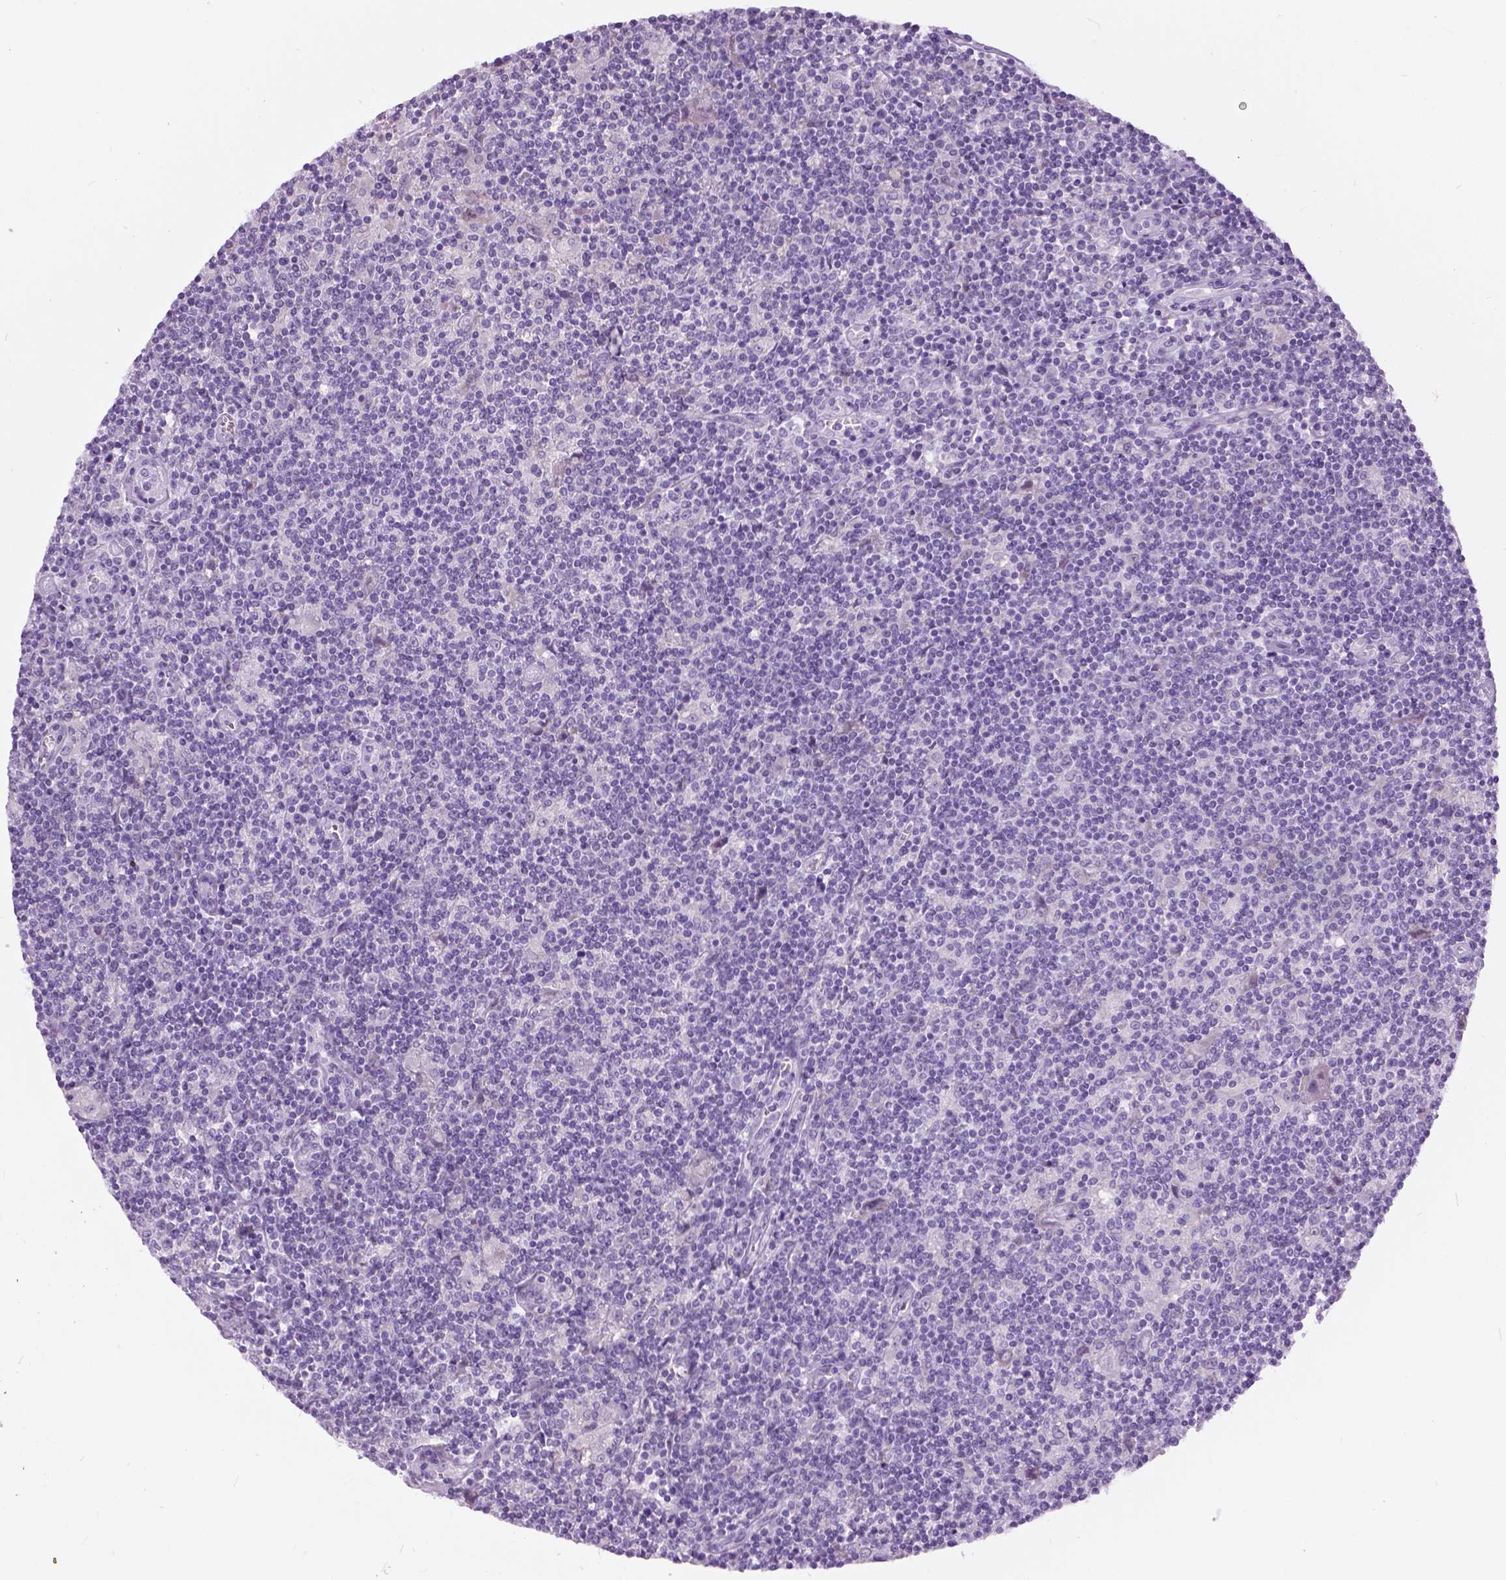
{"staining": {"intensity": "negative", "quantity": "none", "location": "none"}, "tissue": "lymphoma", "cell_type": "Tumor cells", "image_type": "cancer", "snomed": [{"axis": "morphology", "description": "Hodgkin's disease, NOS"}, {"axis": "topography", "description": "Lymph node"}], "caption": "Immunohistochemistry (IHC) of lymphoma reveals no staining in tumor cells.", "gene": "TP53TG5", "patient": {"sex": "male", "age": 40}}